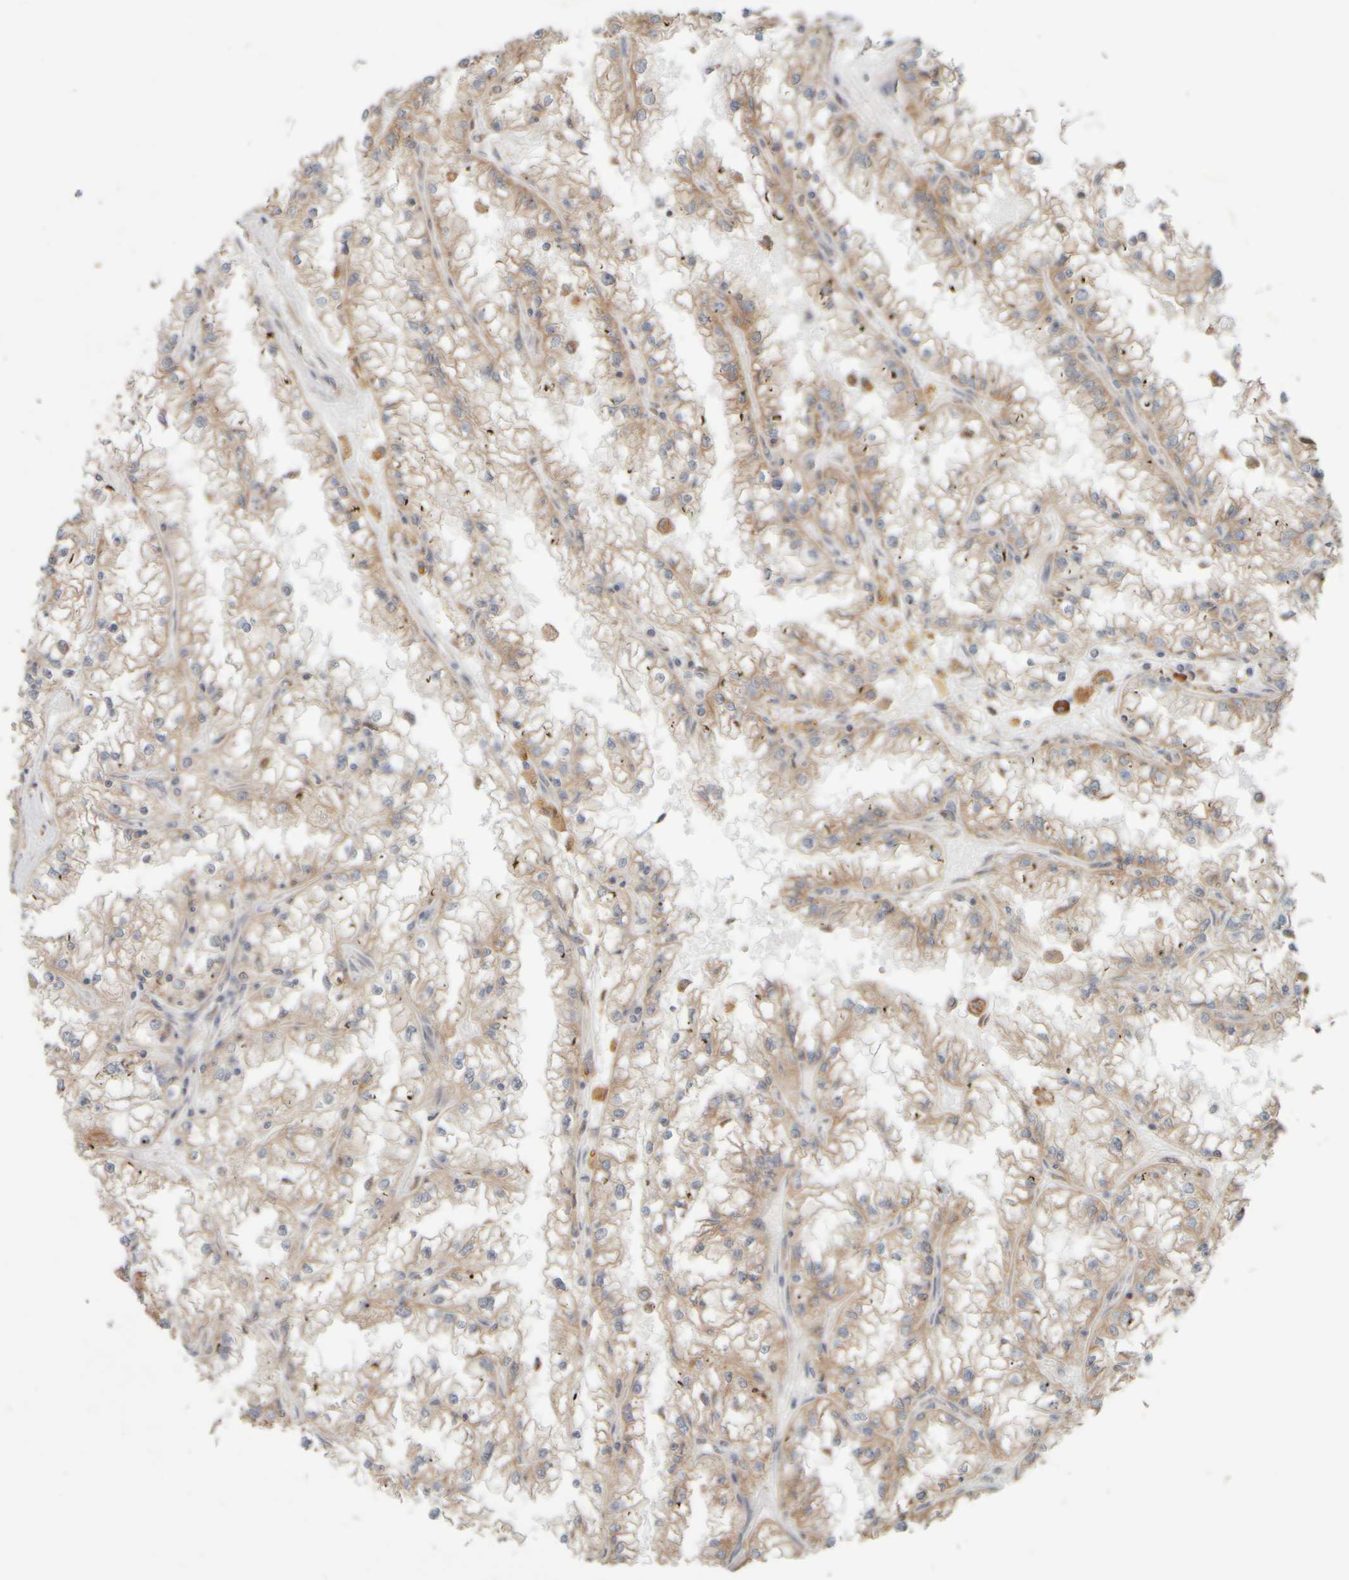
{"staining": {"intensity": "weak", "quantity": ">75%", "location": "cytoplasmic/membranous"}, "tissue": "renal cancer", "cell_type": "Tumor cells", "image_type": "cancer", "snomed": [{"axis": "morphology", "description": "Adenocarcinoma, NOS"}, {"axis": "topography", "description": "Kidney"}], "caption": "Immunohistochemistry of human adenocarcinoma (renal) shows low levels of weak cytoplasmic/membranous staining in about >75% of tumor cells.", "gene": "EIF2B3", "patient": {"sex": "male", "age": 56}}